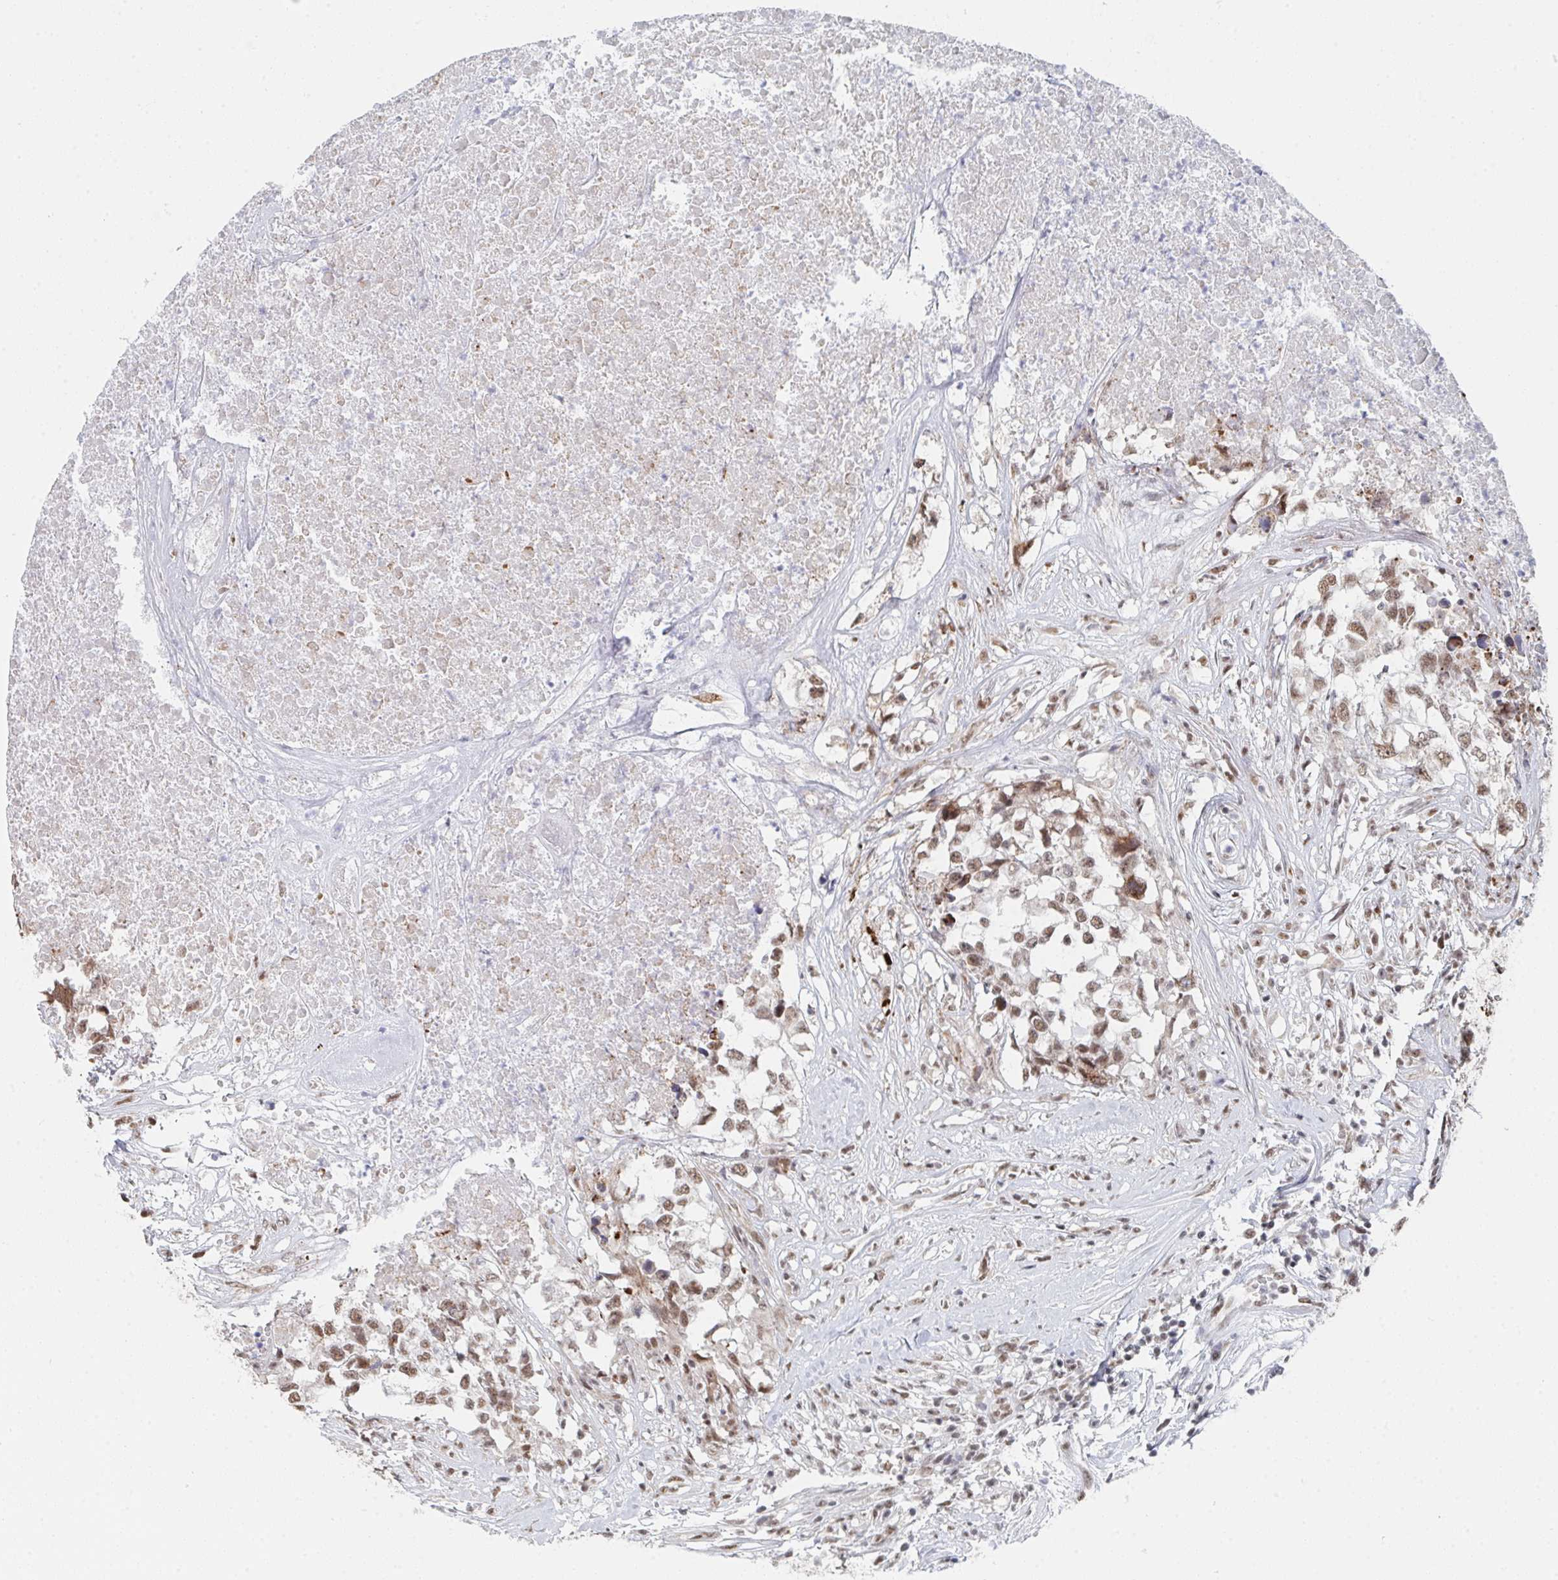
{"staining": {"intensity": "moderate", "quantity": ">75%", "location": "nuclear"}, "tissue": "testis cancer", "cell_type": "Tumor cells", "image_type": "cancer", "snomed": [{"axis": "morphology", "description": "Carcinoma, Embryonal, NOS"}, {"axis": "topography", "description": "Testis"}], "caption": "Testis embryonal carcinoma stained for a protein shows moderate nuclear positivity in tumor cells.", "gene": "MBNL1", "patient": {"sex": "male", "age": 83}}